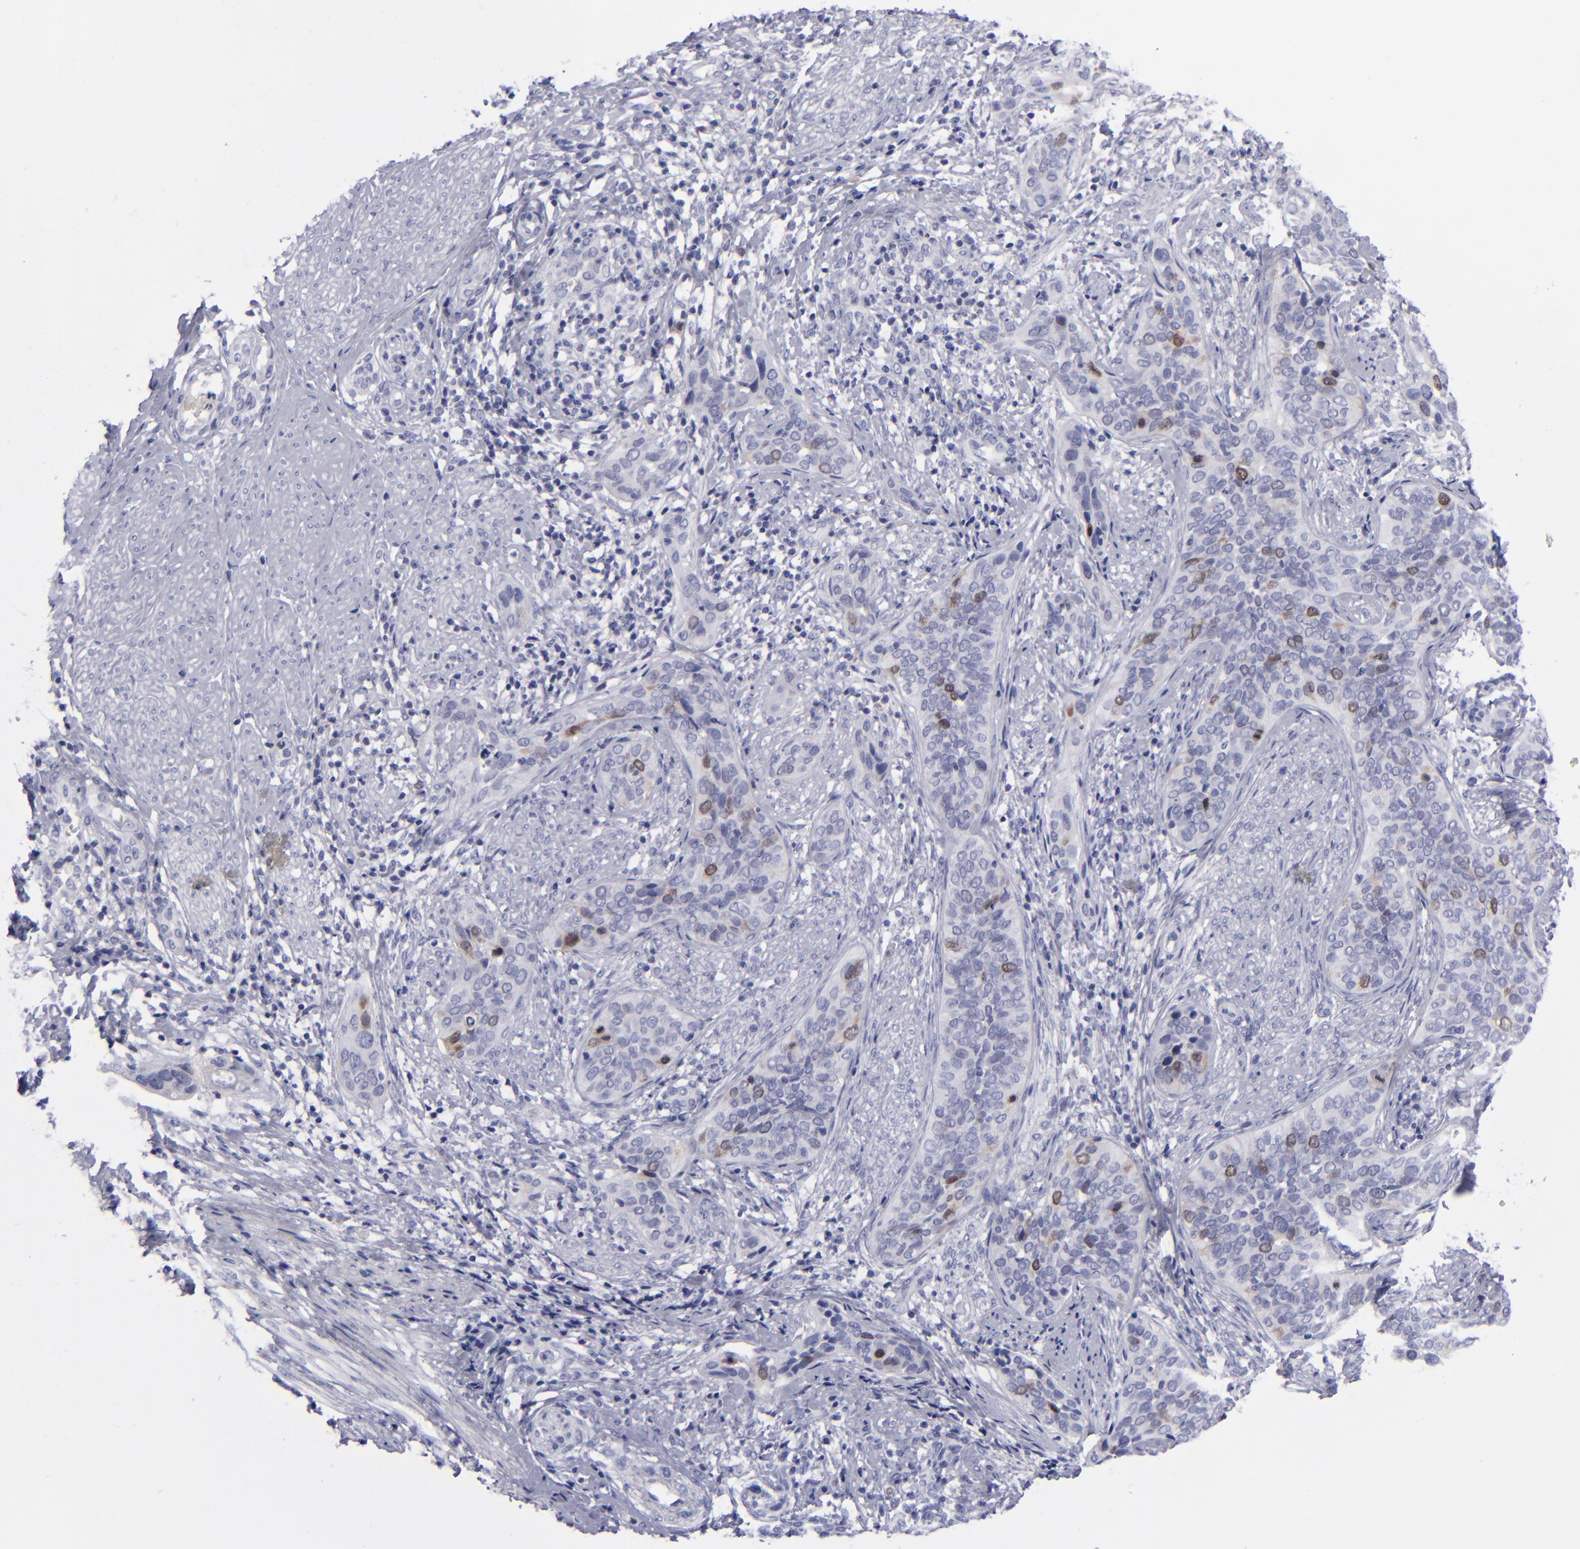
{"staining": {"intensity": "moderate", "quantity": "<25%", "location": "cytoplasmic/membranous,nuclear"}, "tissue": "cervical cancer", "cell_type": "Tumor cells", "image_type": "cancer", "snomed": [{"axis": "morphology", "description": "Squamous cell carcinoma, NOS"}, {"axis": "topography", "description": "Cervix"}], "caption": "Protein expression analysis of human squamous cell carcinoma (cervical) reveals moderate cytoplasmic/membranous and nuclear expression in approximately <25% of tumor cells.", "gene": "AURKA", "patient": {"sex": "female", "age": 31}}